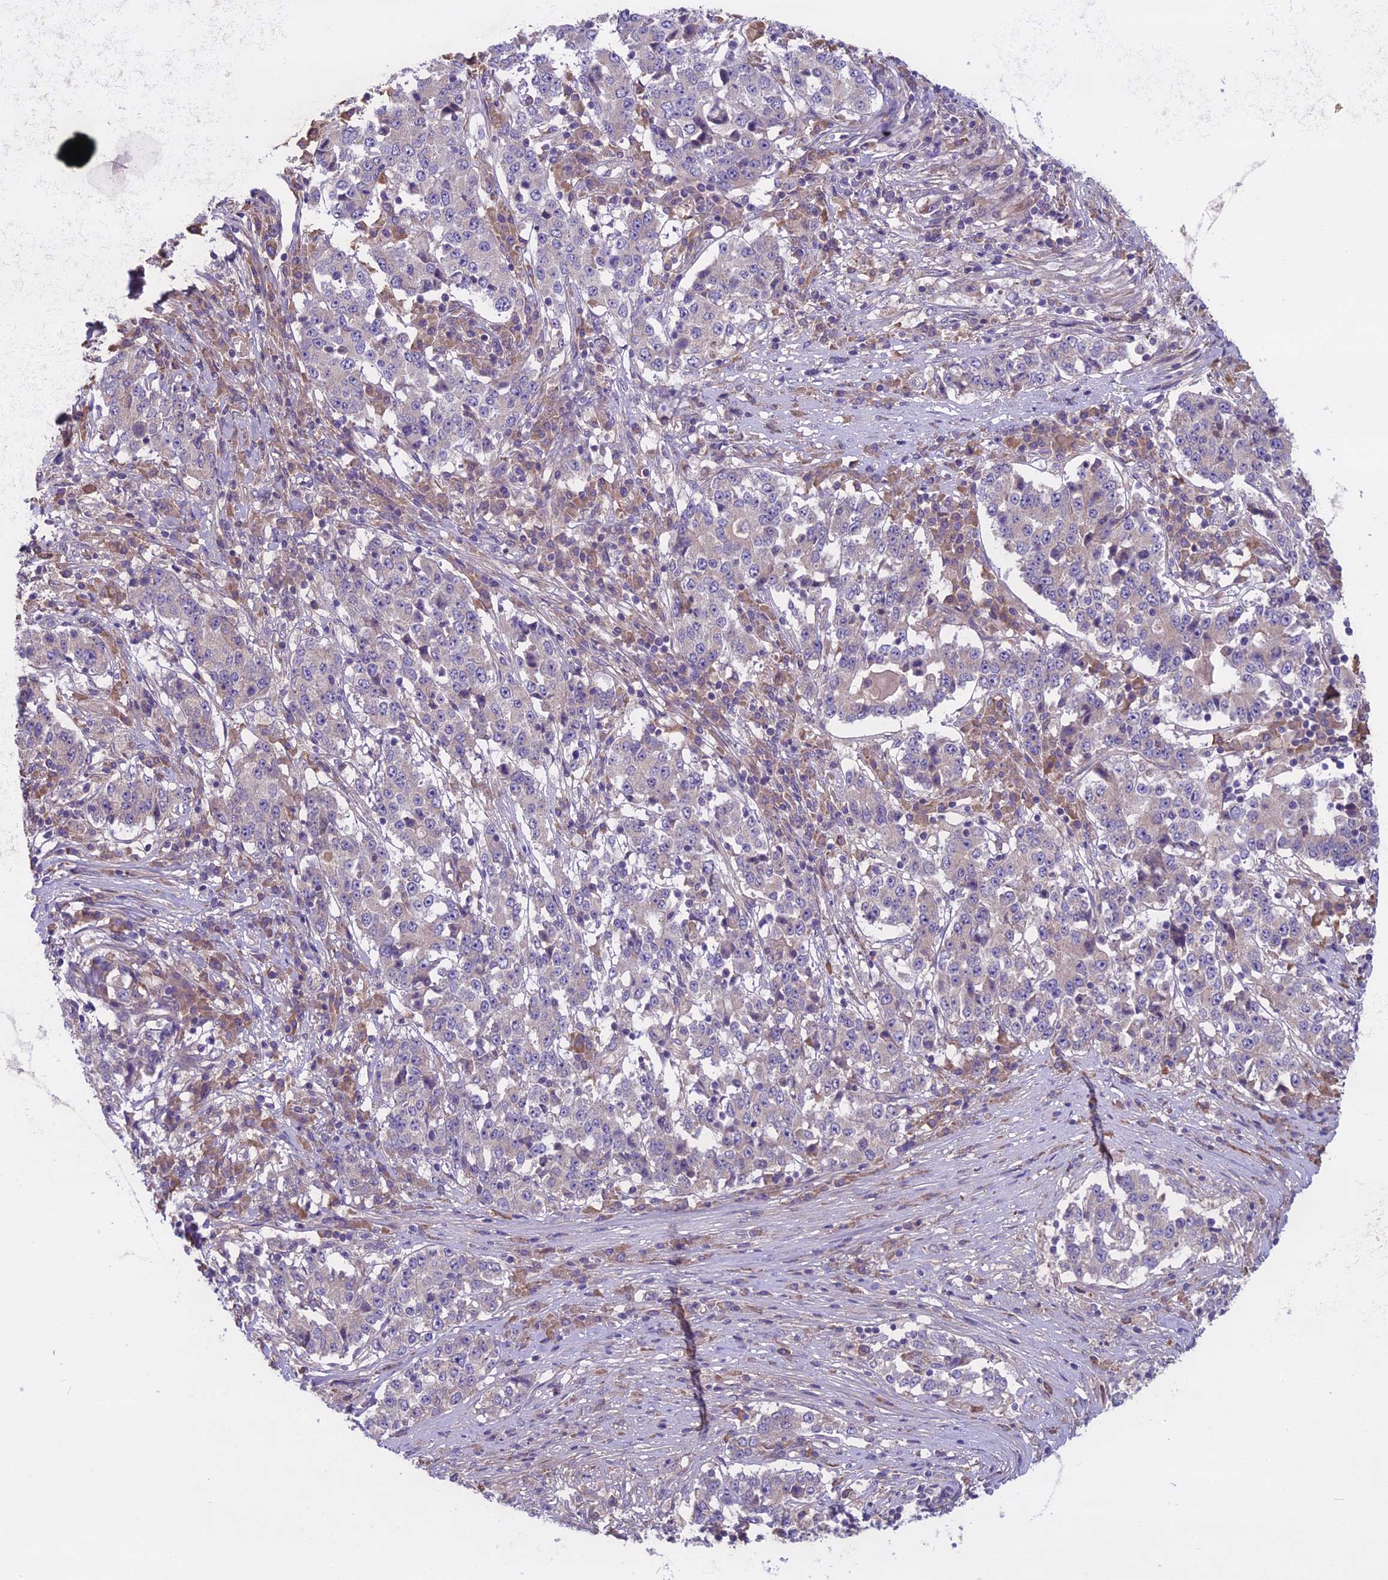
{"staining": {"intensity": "negative", "quantity": "none", "location": "none"}, "tissue": "stomach cancer", "cell_type": "Tumor cells", "image_type": "cancer", "snomed": [{"axis": "morphology", "description": "Adenocarcinoma, NOS"}, {"axis": "topography", "description": "Stomach"}], "caption": "Immunohistochemical staining of stomach cancer (adenocarcinoma) exhibits no significant staining in tumor cells.", "gene": "DCTN5", "patient": {"sex": "male", "age": 59}}